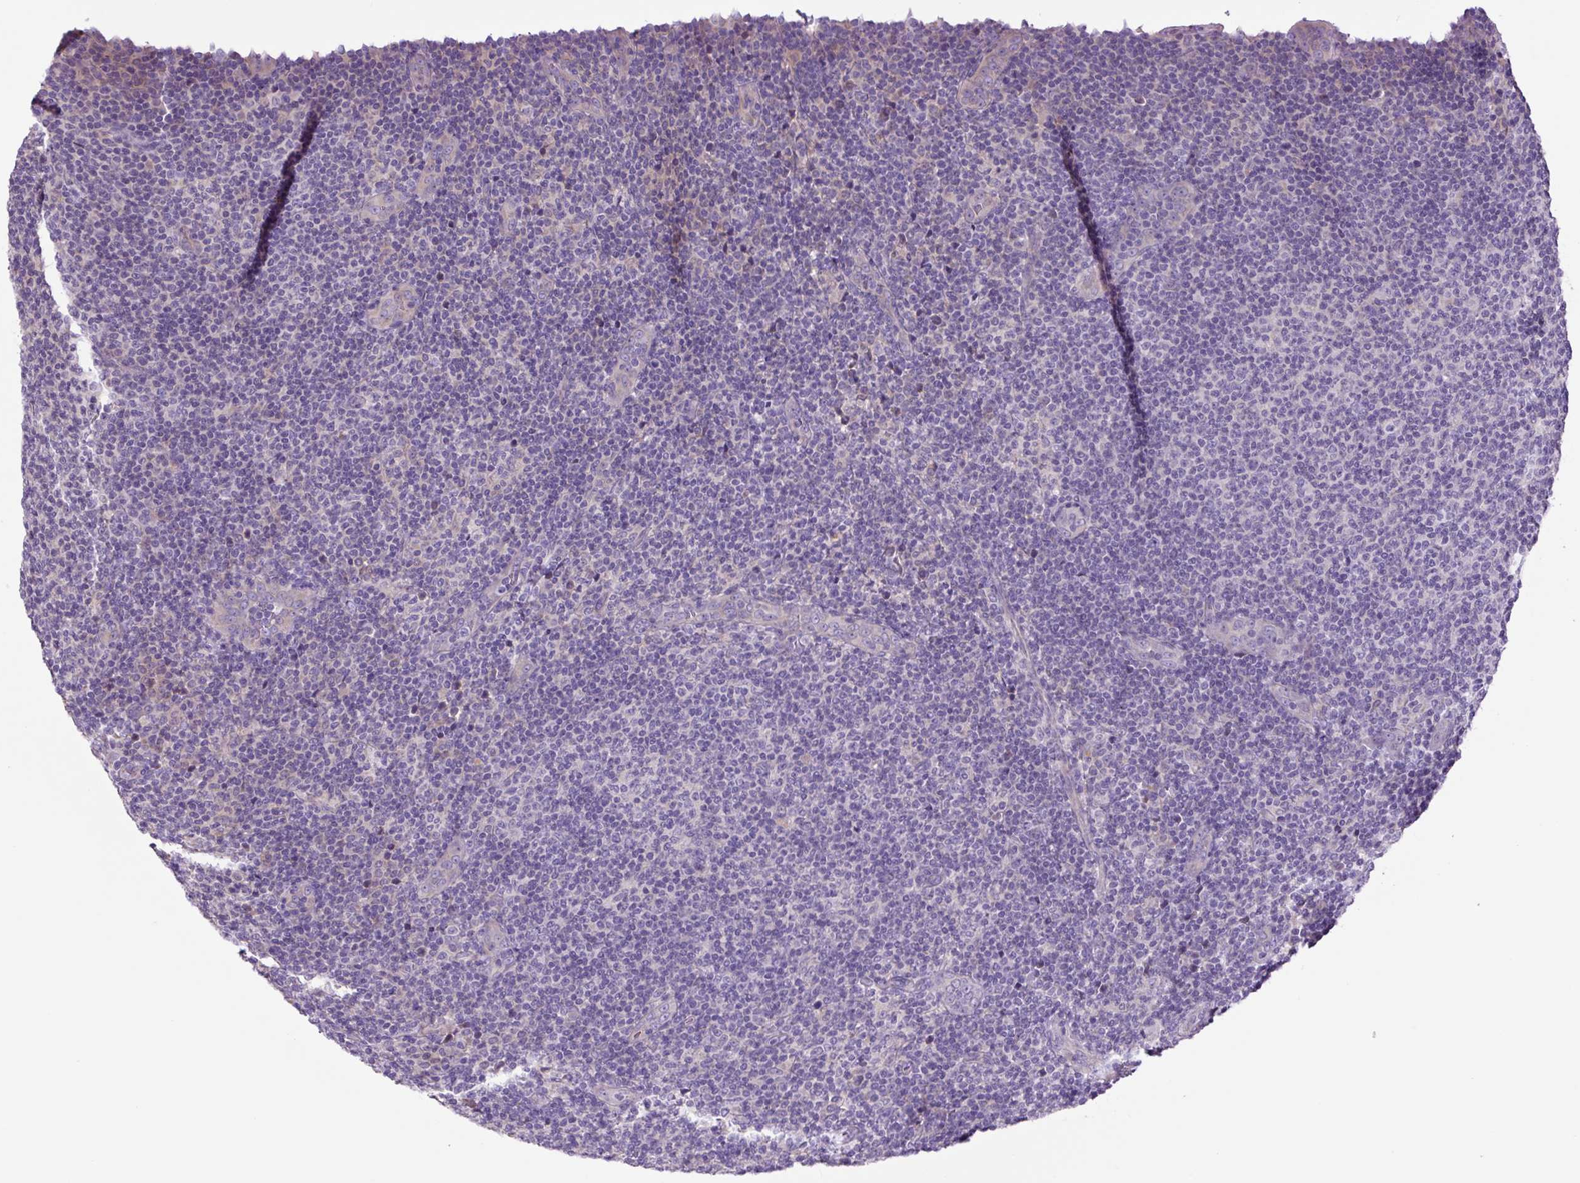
{"staining": {"intensity": "negative", "quantity": "none", "location": "none"}, "tissue": "lymphoma", "cell_type": "Tumor cells", "image_type": "cancer", "snomed": [{"axis": "morphology", "description": "Malignant lymphoma, non-Hodgkin's type, Low grade"}, {"axis": "topography", "description": "Lymph node"}], "caption": "The micrograph reveals no staining of tumor cells in low-grade malignant lymphoma, non-Hodgkin's type.", "gene": "GORASP1", "patient": {"sex": "male", "age": 66}}